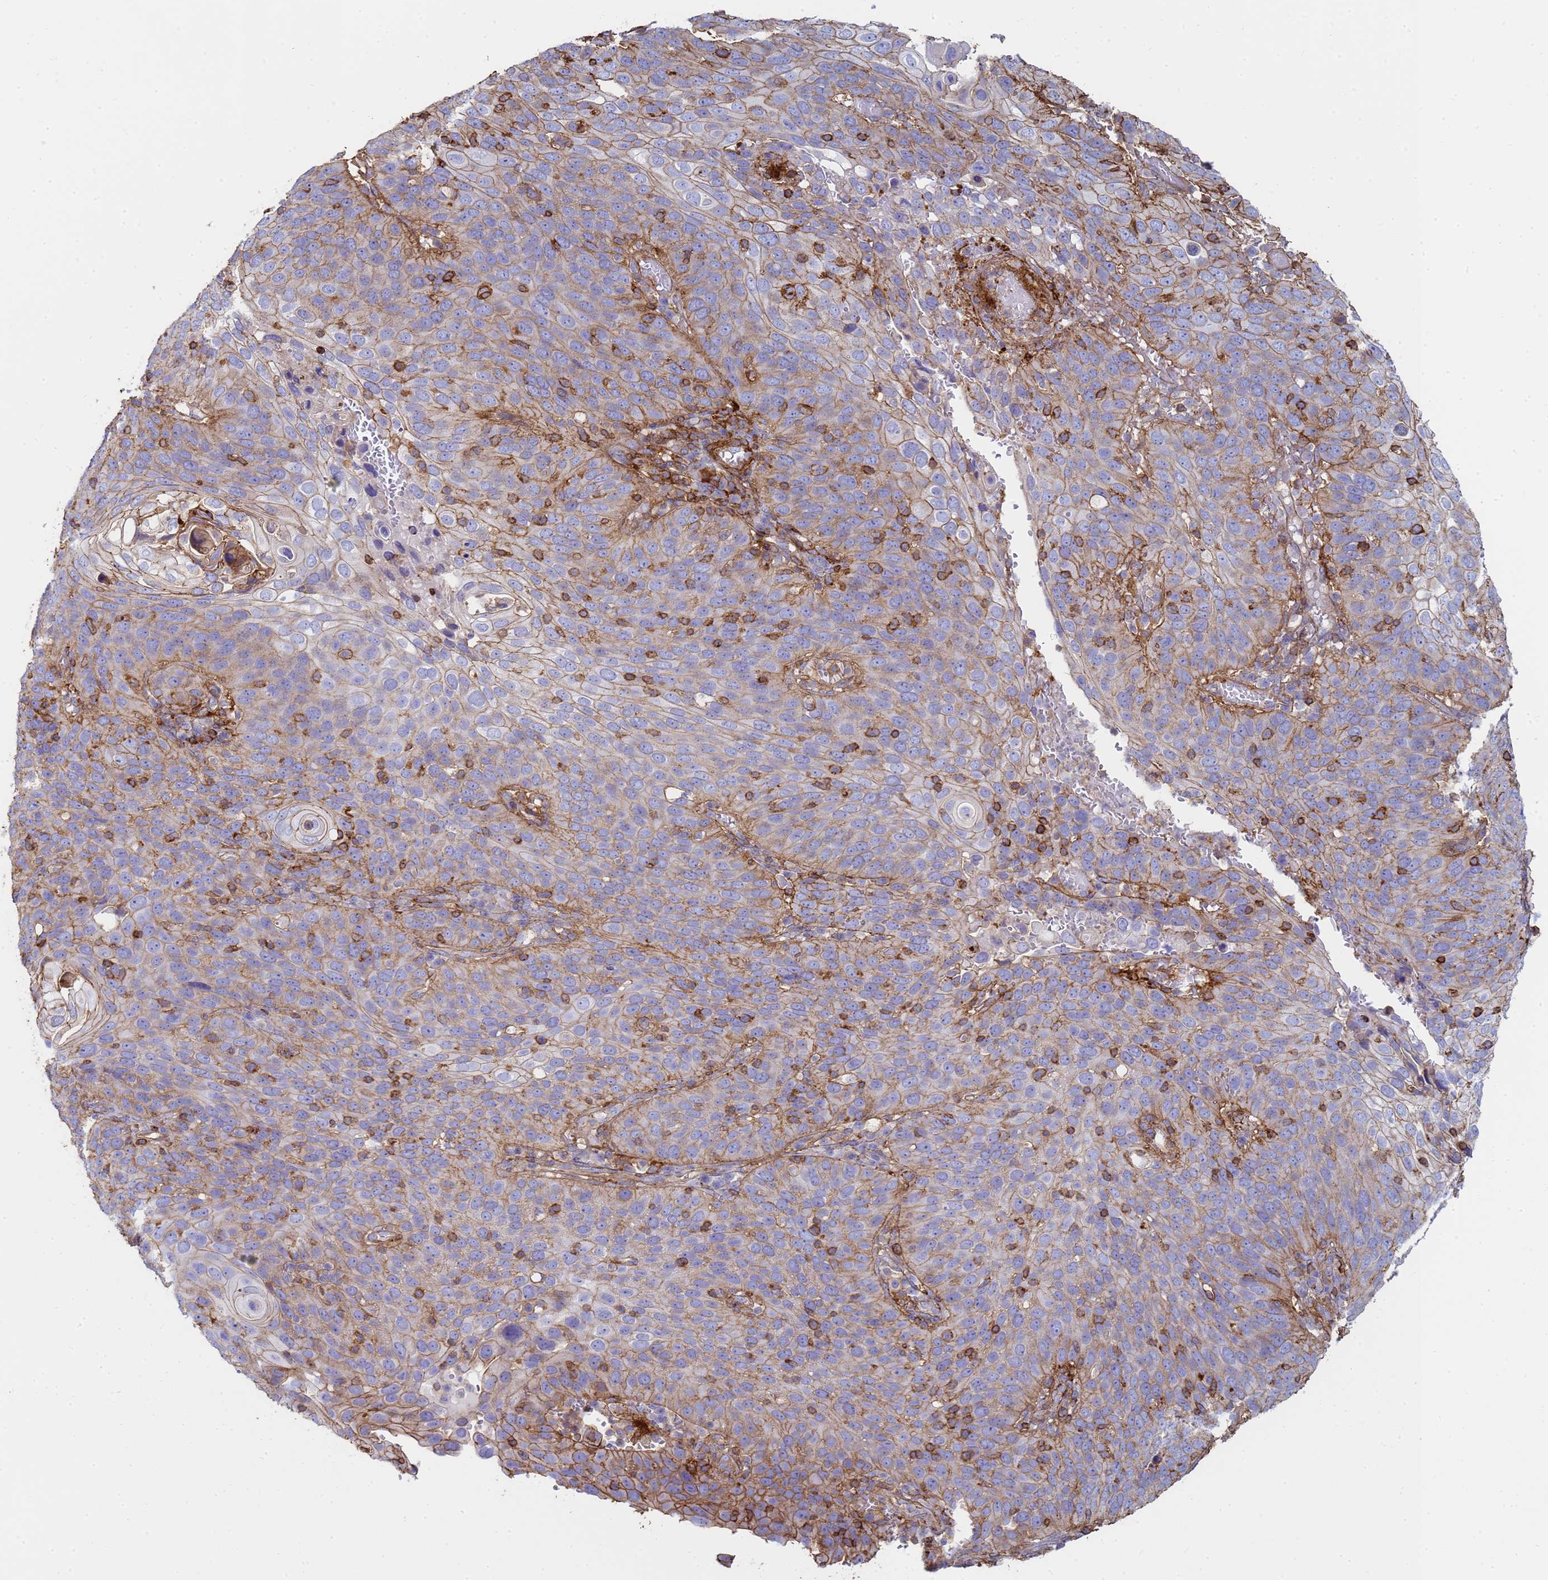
{"staining": {"intensity": "weak", "quantity": "25%-75%", "location": "cytoplasmic/membranous"}, "tissue": "cervical cancer", "cell_type": "Tumor cells", "image_type": "cancer", "snomed": [{"axis": "morphology", "description": "Squamous cell carcinoma, NOS"}, {"axis": "topography", "description": "Cervix"}], "caption": "Squamous cell carcinoma (cervical) stained for a protein exhibits weak cytoplasmic/membranous positivity in tumor cells.", "gene": "ACTB", "patient": {"sex": "female", "age": 36}}